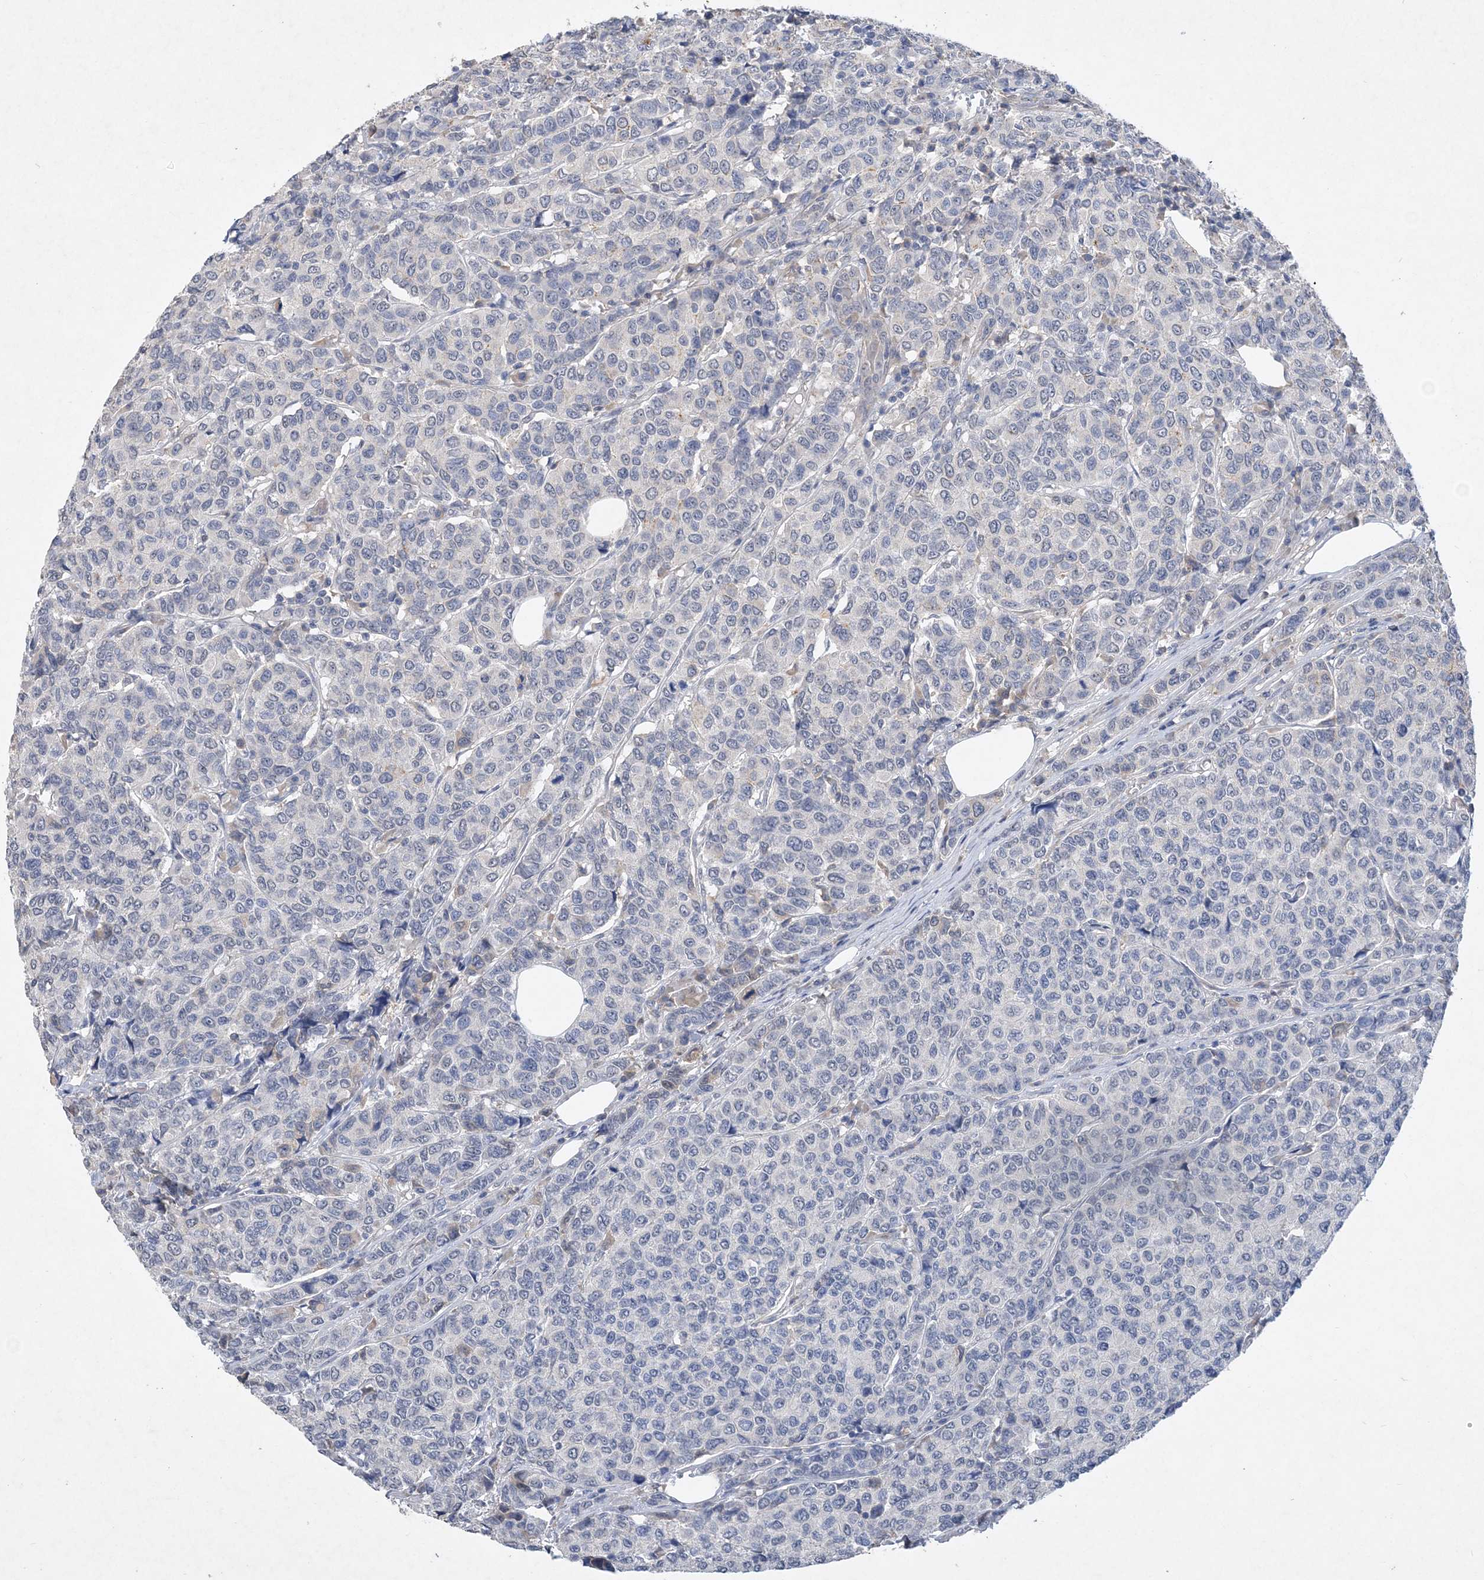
{"staining": {"intensity": "negative", "quantity": "none", "location": "none"}, "tissue": "breast cancer", "cell_type": "Tumor cells", "image_type": "cancer", "snomed": [{"axis": "morphology", "description": "Duct carcinoma"}, {"axis": "topography", "description": "Breast"}], "caption": "An image of human breast infiltrating ductal carcinoma is negative for staining in tumor cells.", "gene": "C11orf58", "patient": {"sex": "female", "age": 55}}